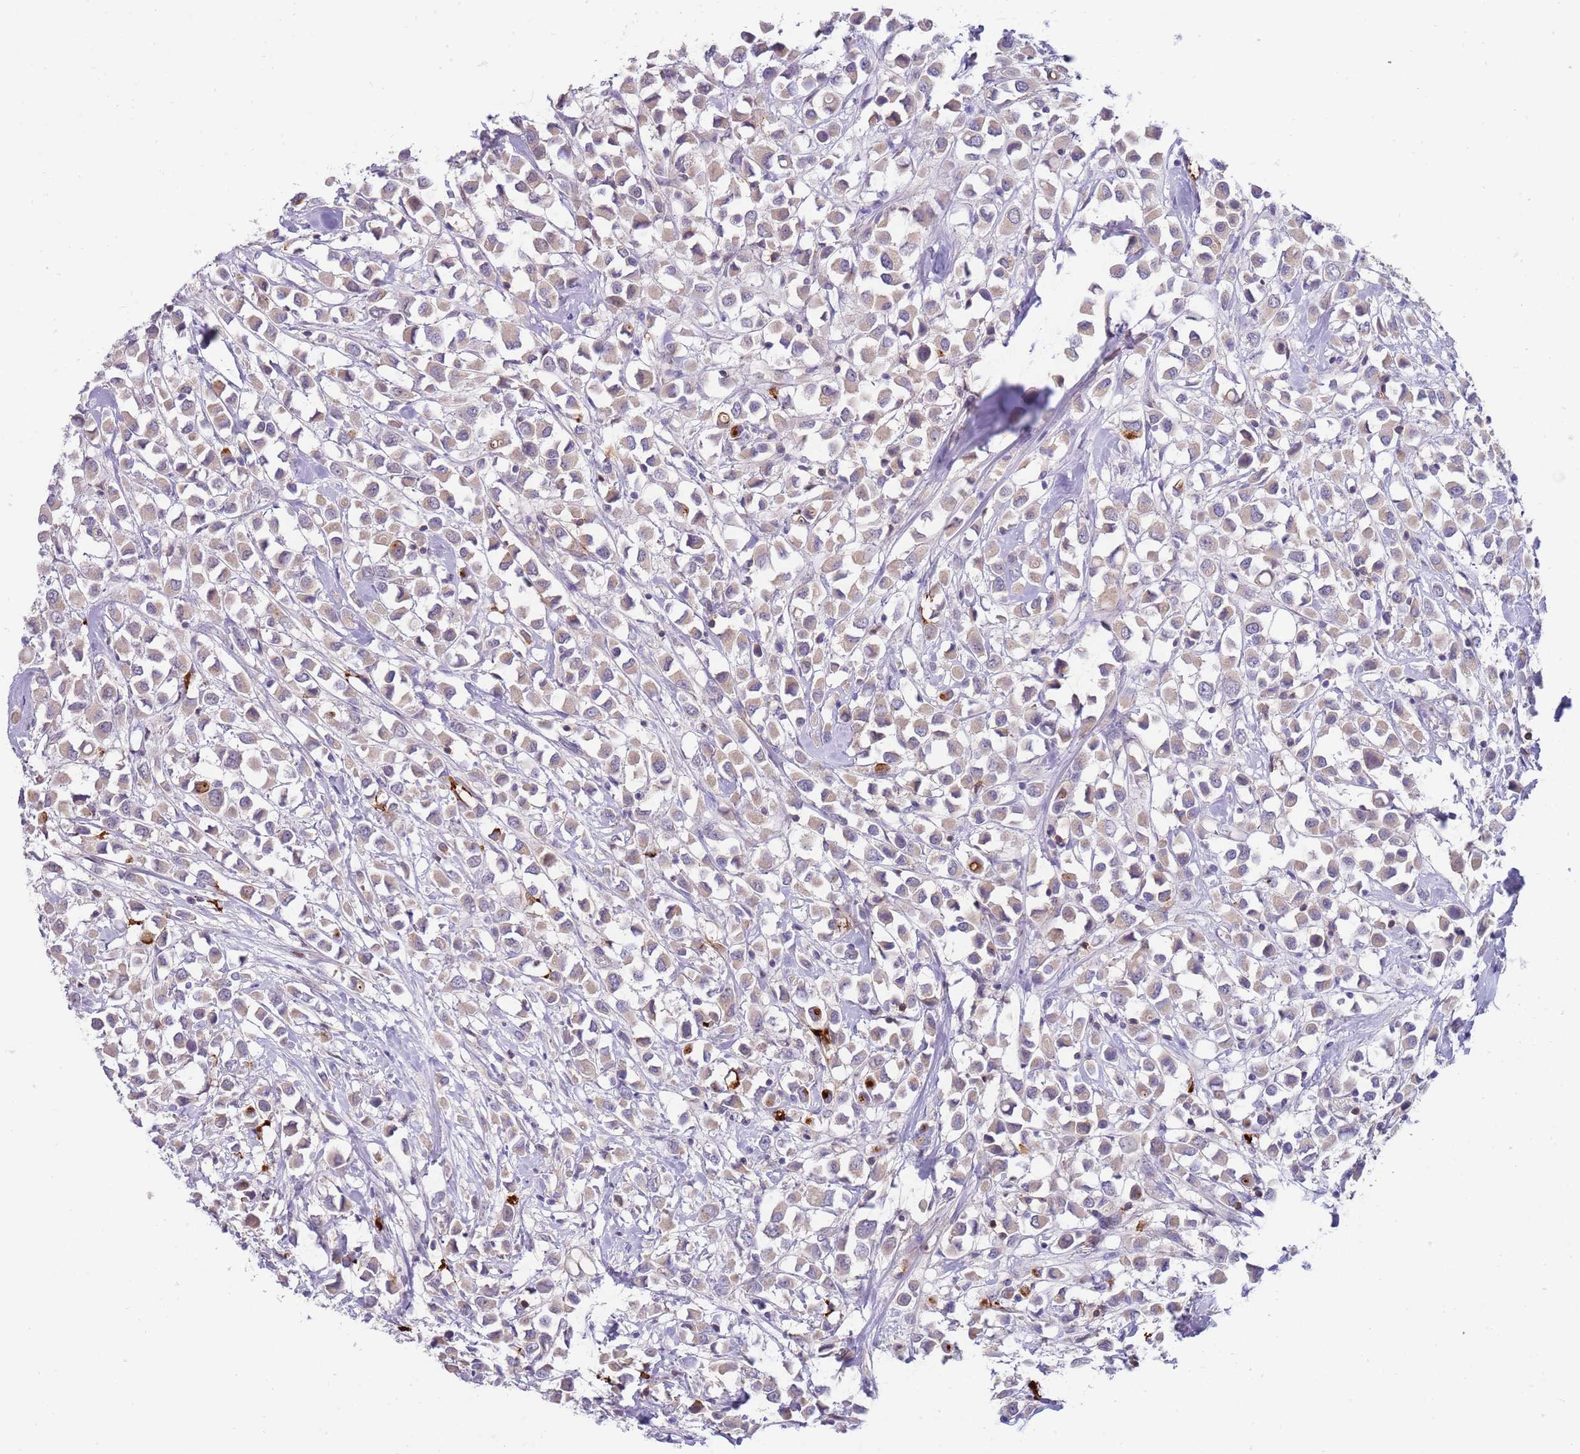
{"staining": {"intensity": "weak", "quantity": ">75%", "location": "cytoplasmic/membranous"}, "tissue": "breast cancer", "cell_type": "Tumor cells", "image_type": "cancer", "snomed": [{"axis": "morphology", "description": "Duct carcinoma"}, {"axis": "topography", "description": "Breast"}], "caption": "Human breast cancer stained with a brown dye demonstrates weak cytoplasmic/membranous positive staining in approximately >75% of tumor cells.", "gene": "STK25", "patient": {"sex": "female", "age": 61}}